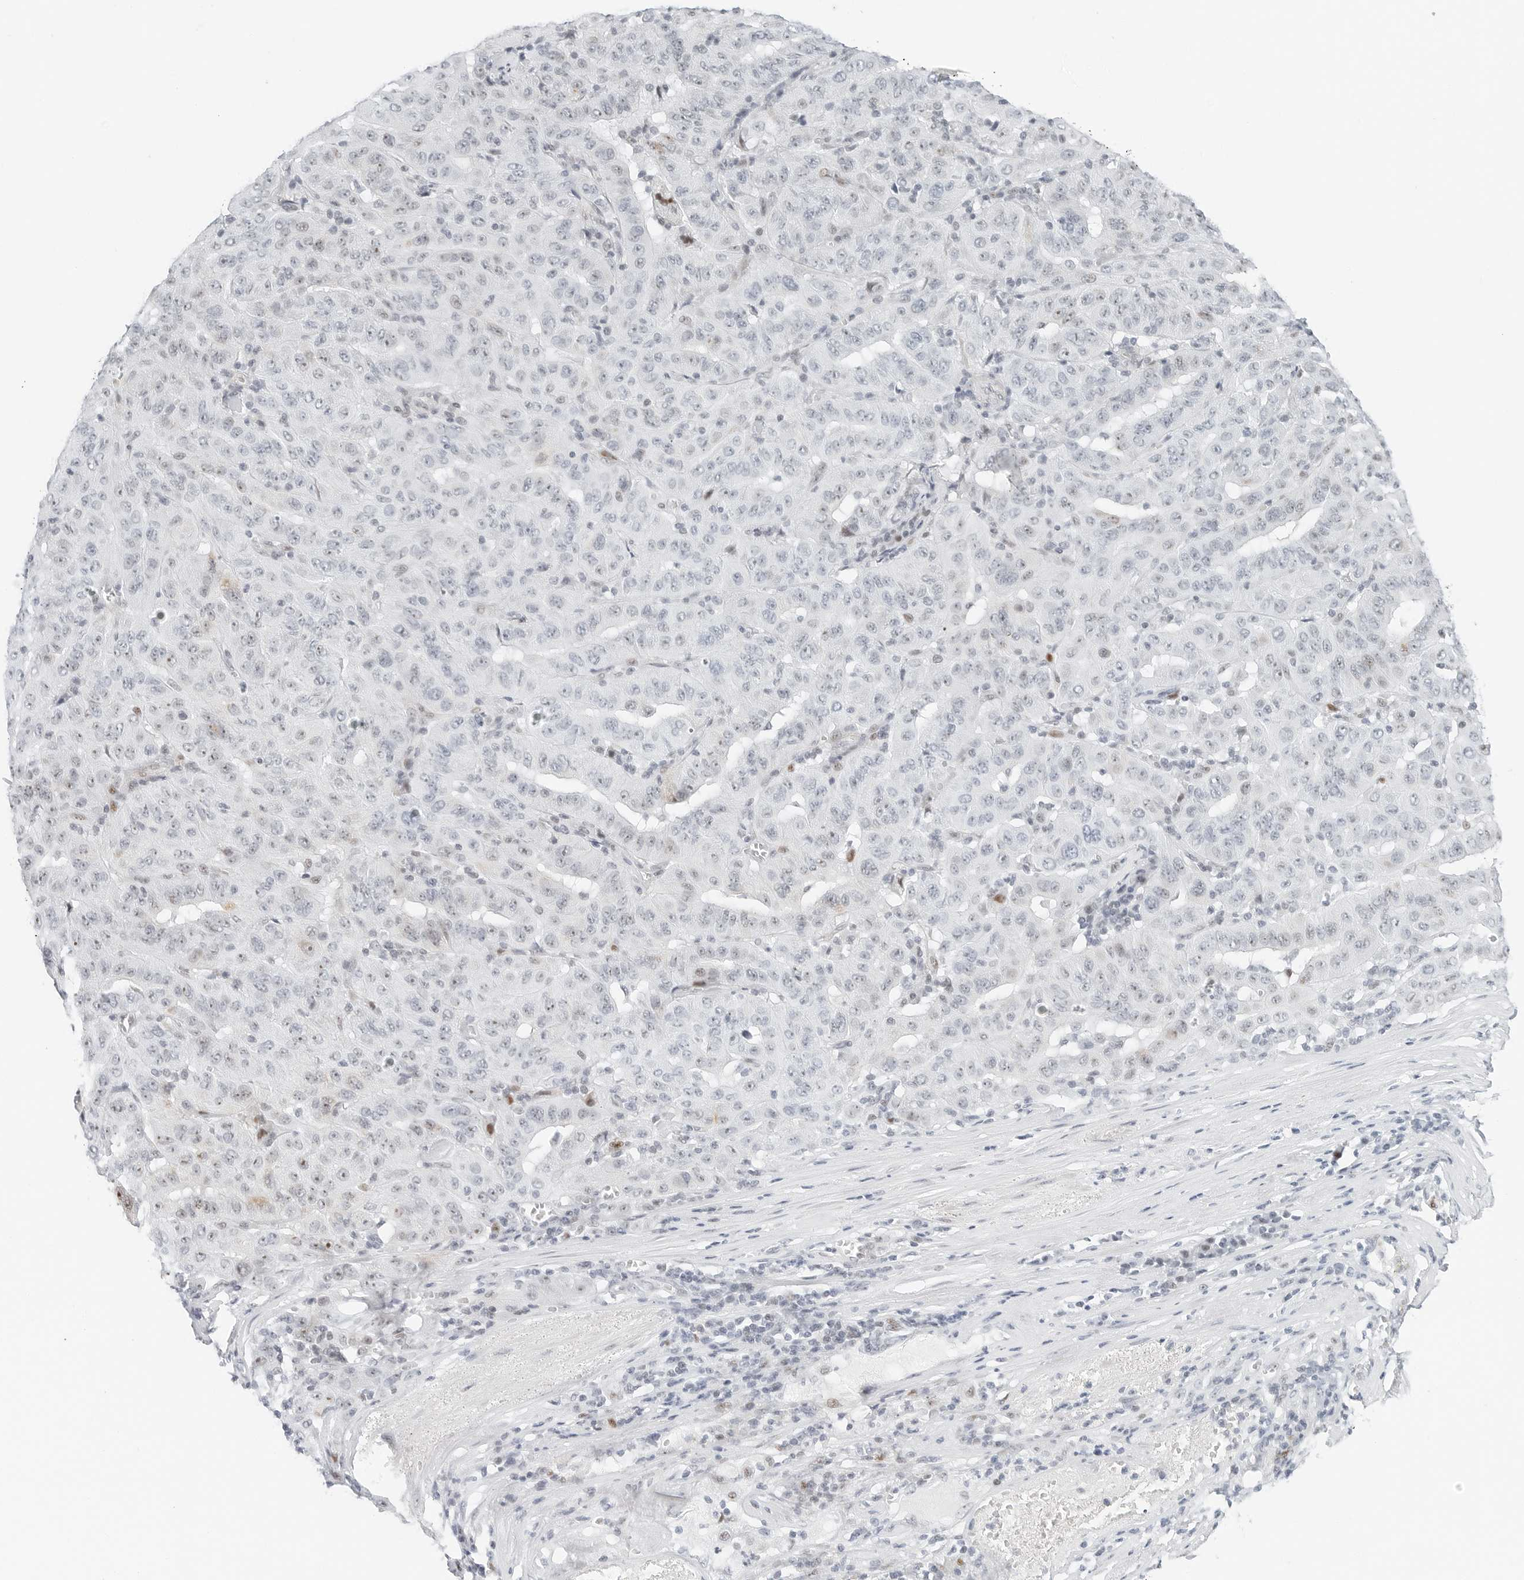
{"staining": {"intensity": "negative", "quantity": "none", "location": "none"}, "tissue": "pancreatic cancer", "cell_type": "Tumor cells", "image_type": "cancer", "snomed": [{"axis": "morphology", "description": "Adenocarcinoma, NOS"}, {"axis": "topography", "description": "Pancreas"}], "caption": "Immunohistochemistry of pancreatic cancer (adenocarcinoma) reveals no positivity in tumor cells.", "gene": "NTMT2", "patient": {"sex": "male", "age": 63}}